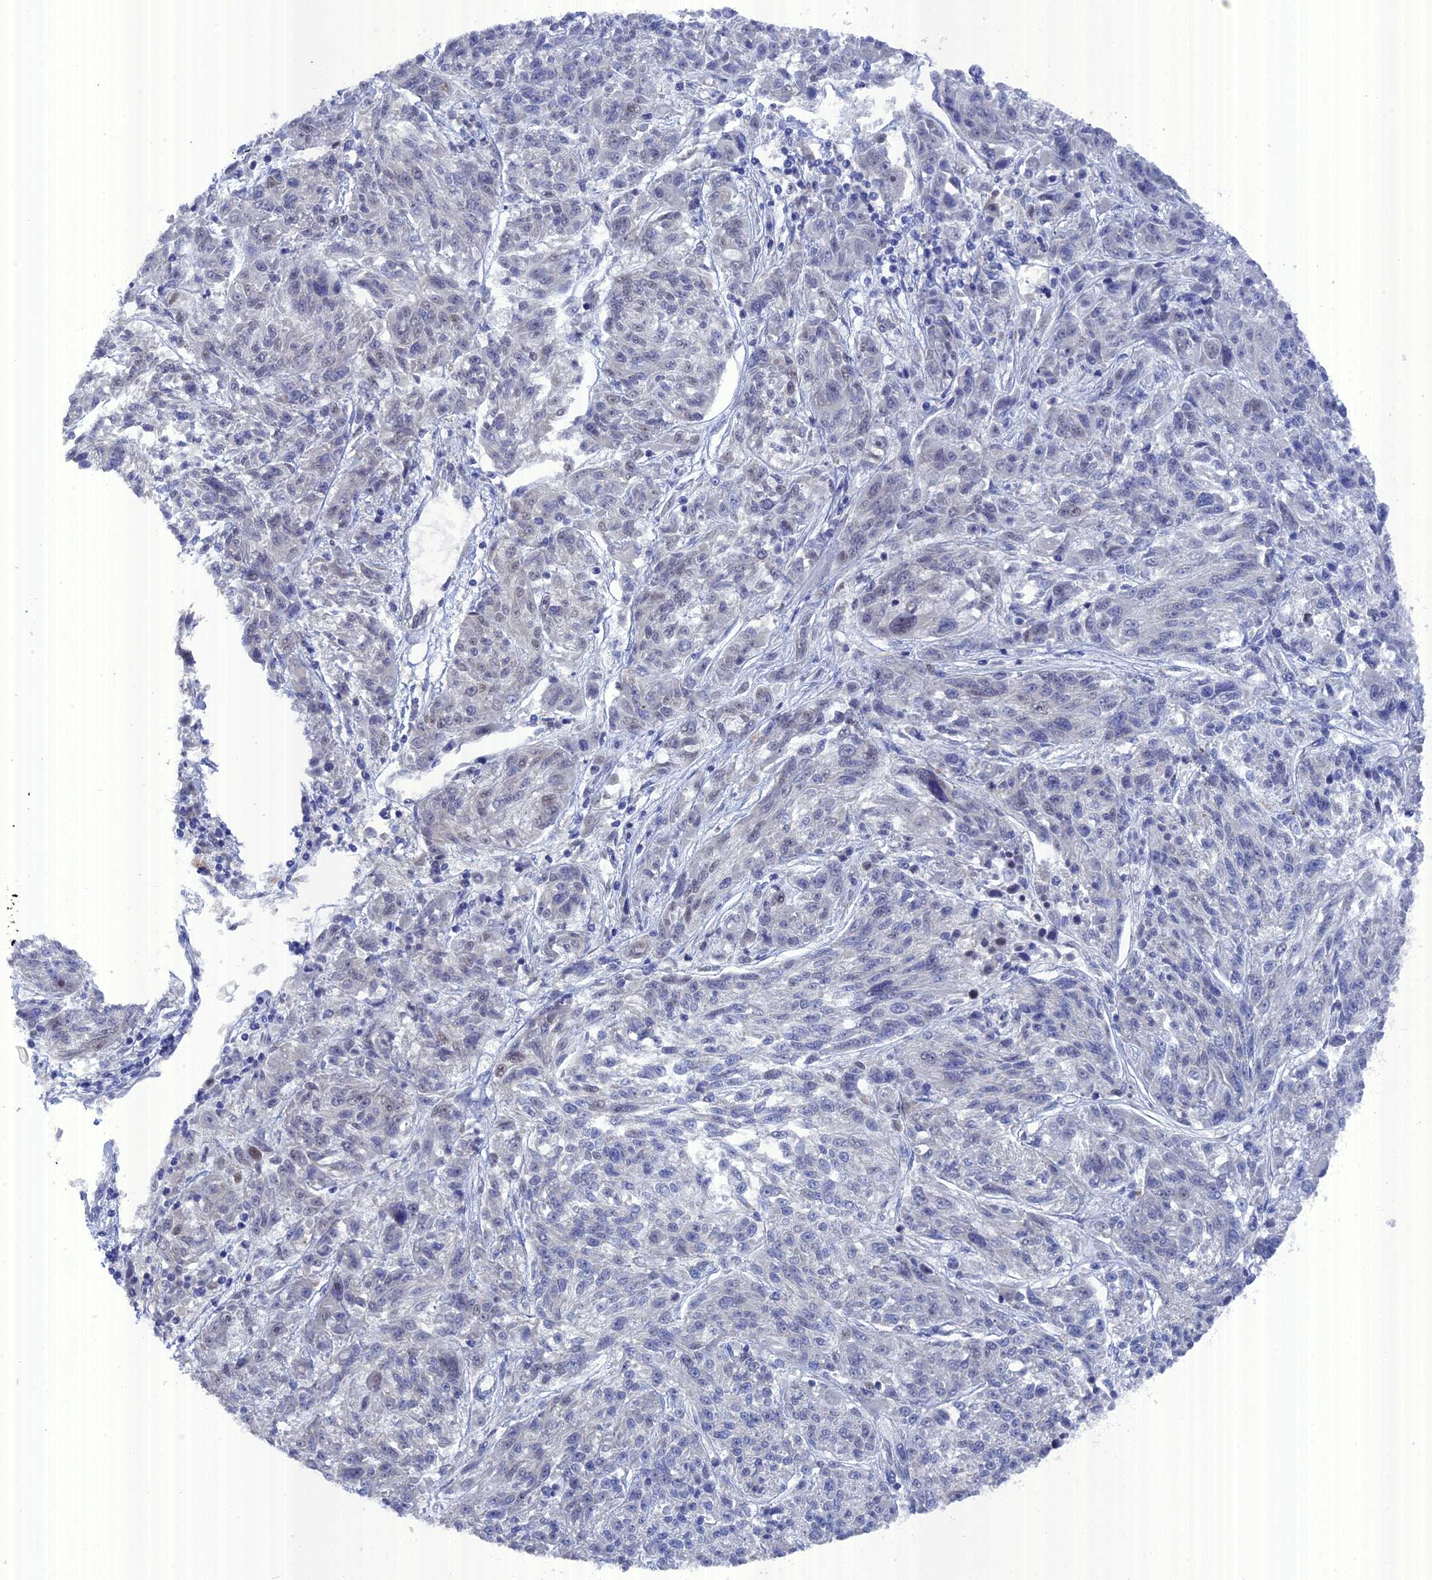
{"staining": {"intensity": "negative", "quantity": "none", "location": "none"}, "tissue": "melanoma", "cell_type": "Tumor cells", "image_type": "cancer", "snomed": [{"axis": "morphology", "description": "Malignant melanoma, NOS"}, {"axis": "topography", "description": "Skin"}], "caption": "The immunohistochemistry (IHC) image has no significant expression in tumor cells of malignant melanoma tissue.", "gene": "TMEM161A", "patient": {"sex": "male", "age": 53}}